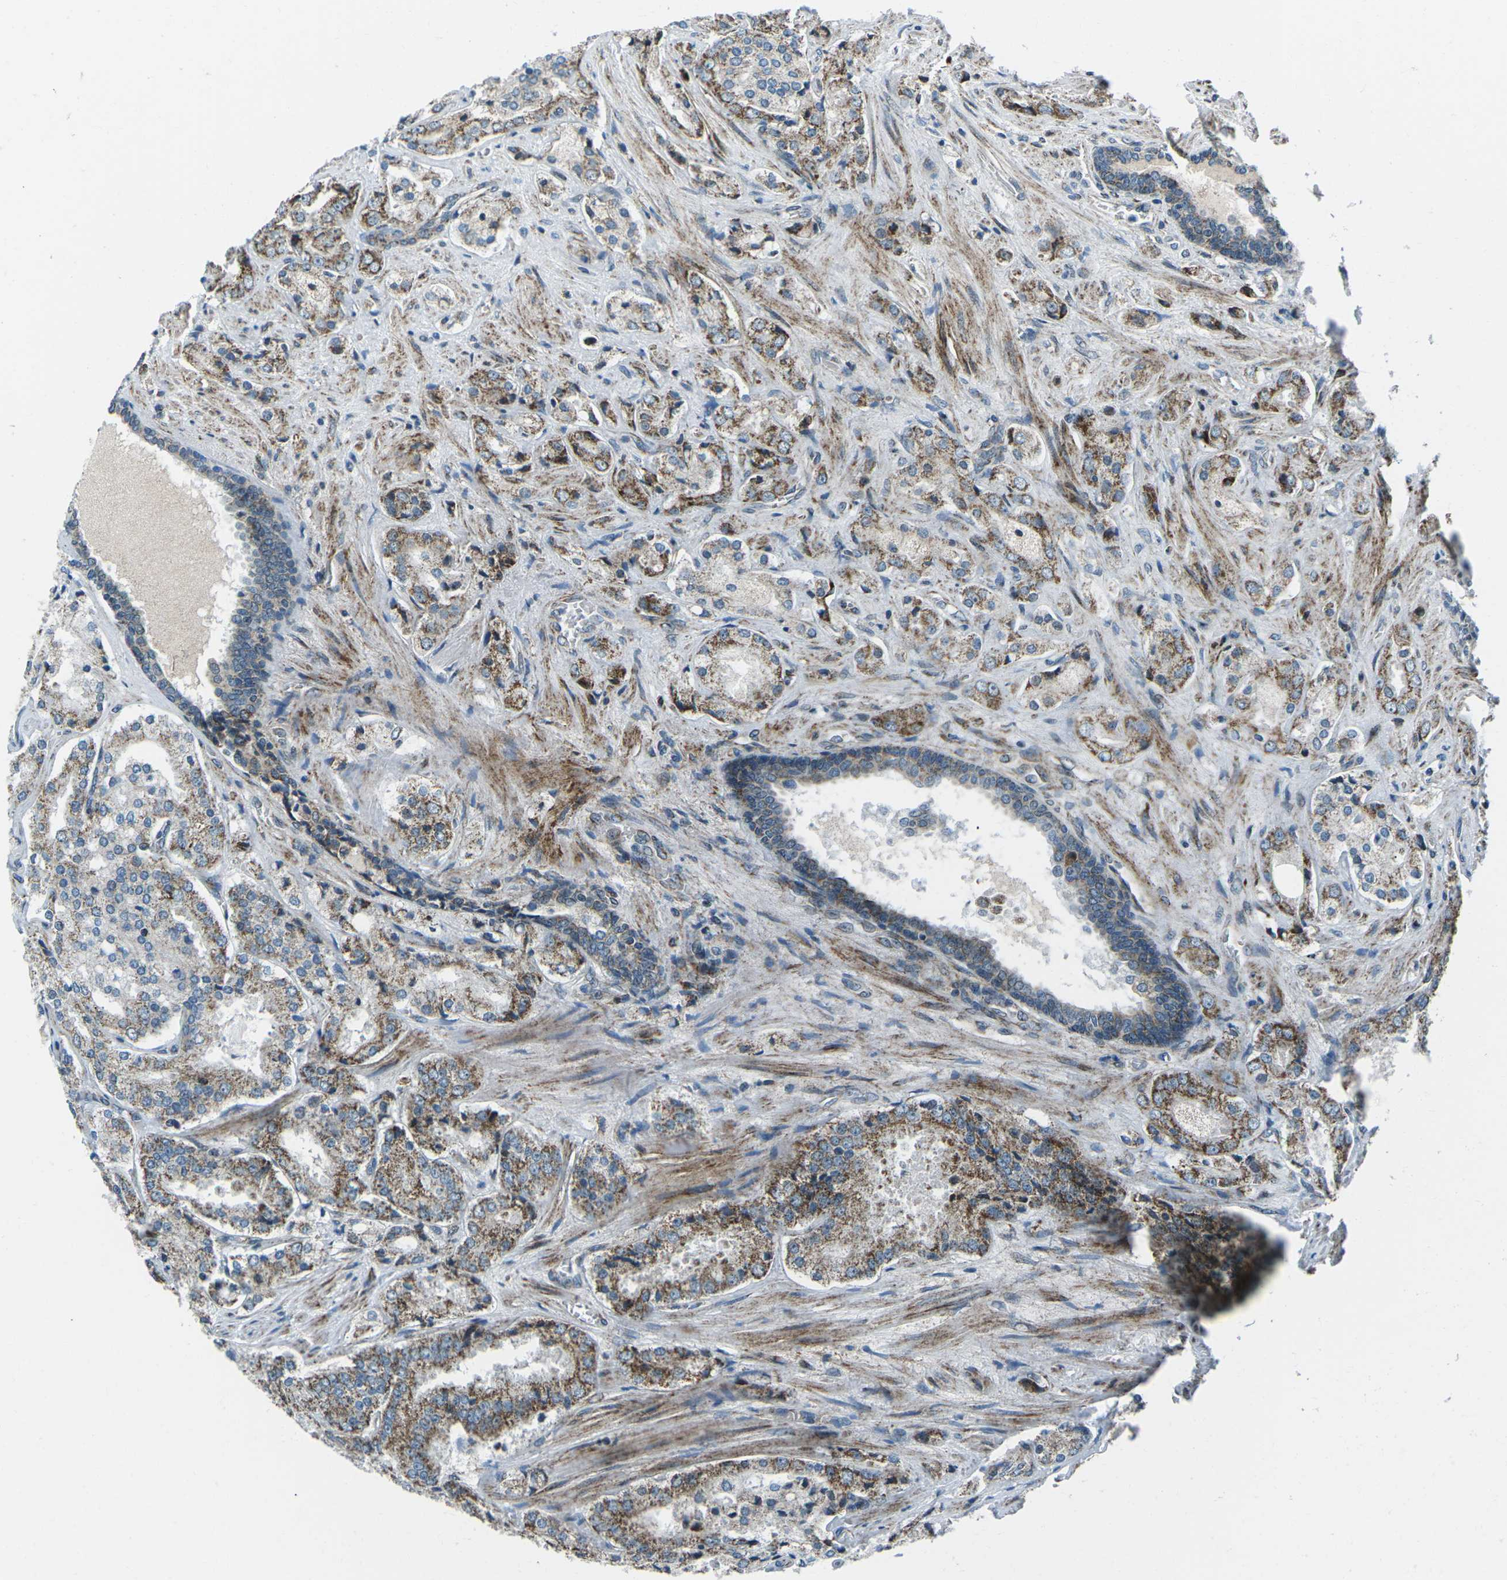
{"staining": {"intensity": "moderate", "quantity": "25%-75%", "location": "cytoplasmic/membranous"}, "tissue": "prostate cancer", "cell_type": "Tumor cells", "image_type": "cancer", "snomed": [{"axis": "morphology", "description": "Adenocarcinoma, High grade"}, {"axis": "topography", "description": "Prostate"}], "caption": "Immunohistochemical staining of human prostate cancer (high-grade adenocarcinoma) exhibits medium levels of moderate cytoplasmic/membranous protein staining in about 25%-75% of tumor cells. (Brightfield microscopy of DAB IHC at high magnification).", "gene": "RFESD", "patient": {"sex": "male", "age": 65}}